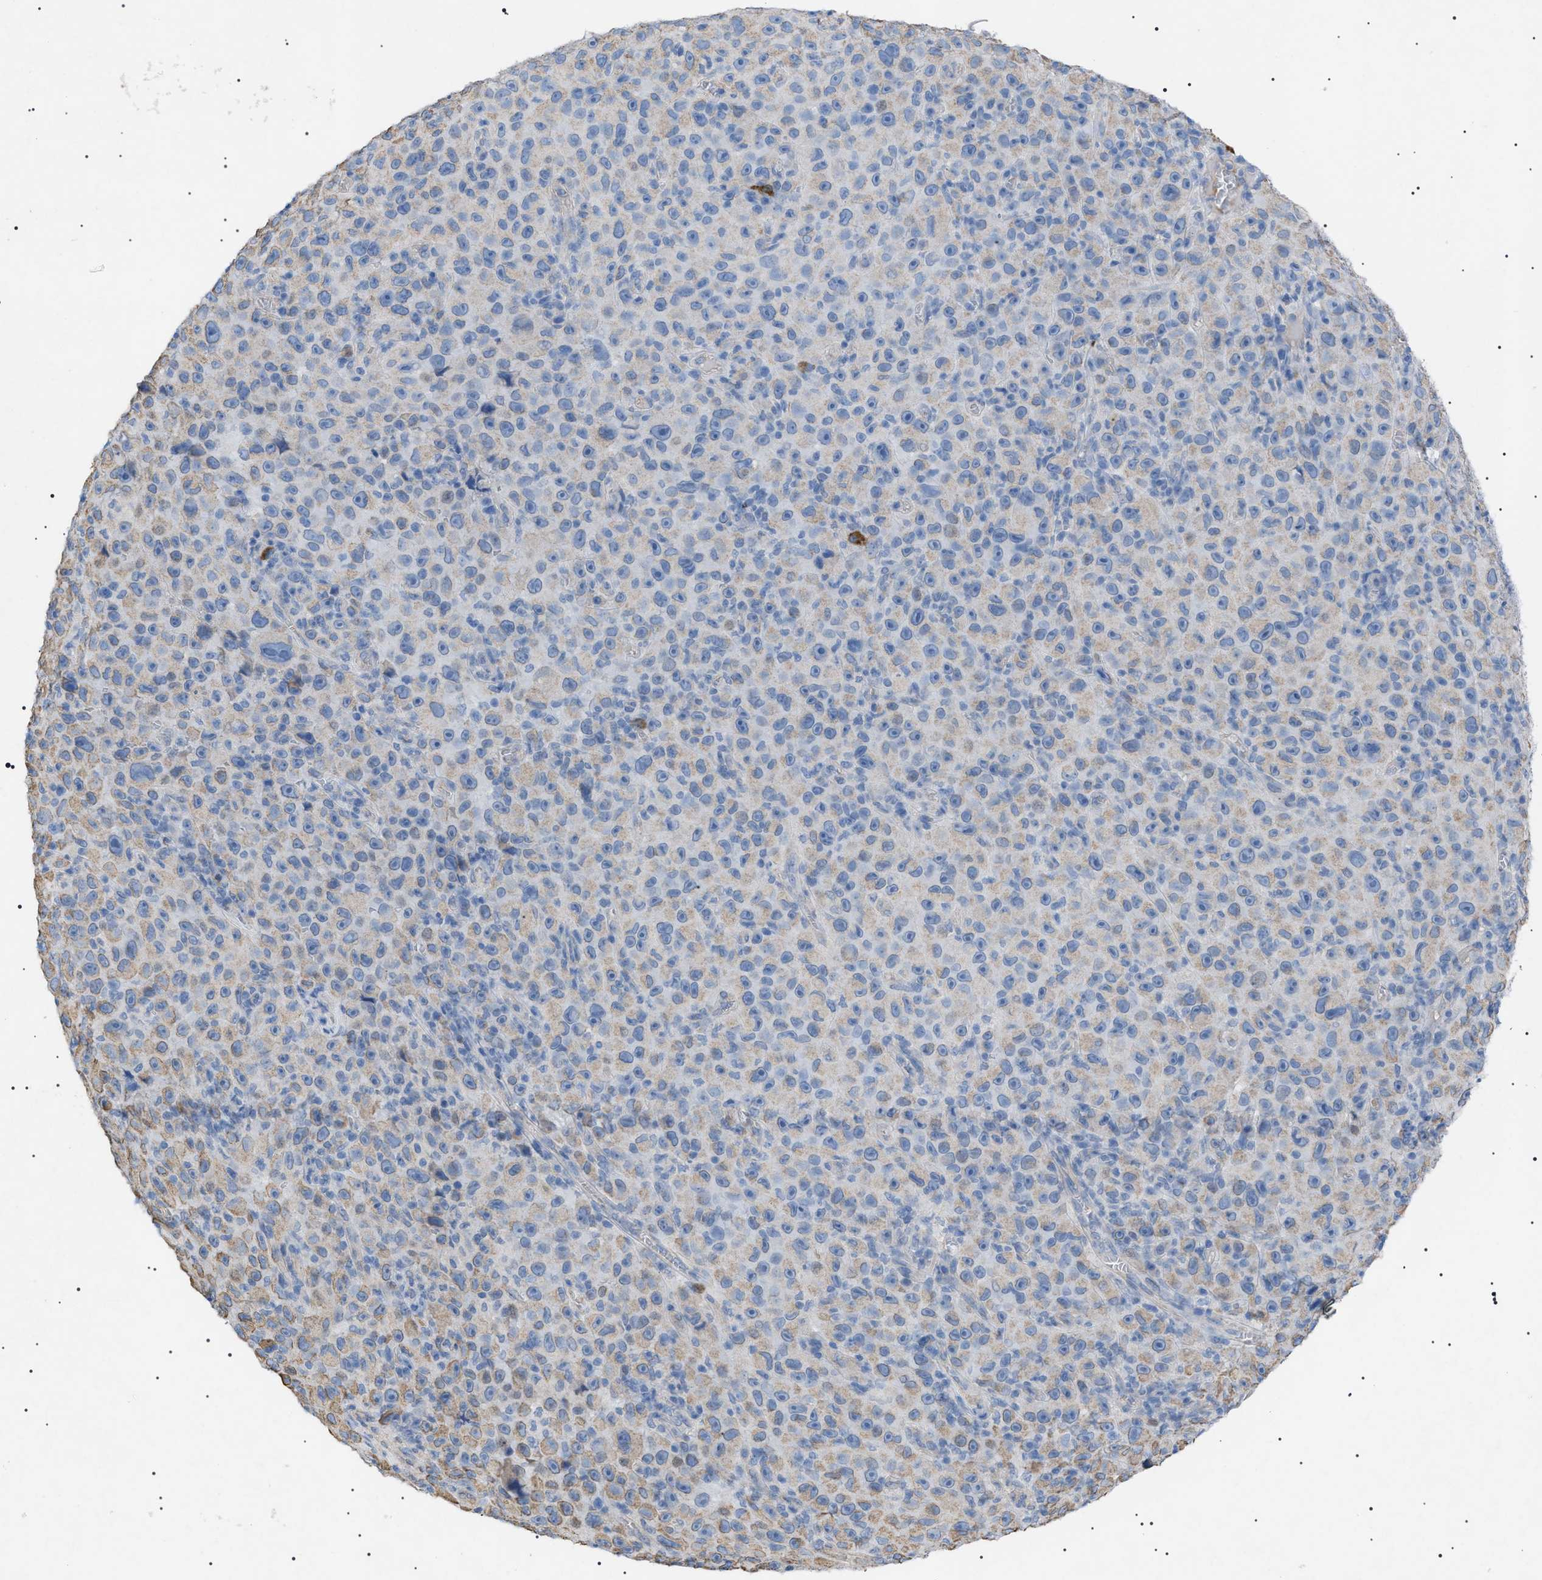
{"staining": {"intensity": "weak", "quantity": "25%-75%", "location": "cytoplasmic/membranous"}, "tissue": "melanoma", "cell_type": "Tumor cells", "image_type": "cancer", "snomed": [{"axis": "morphology", "description": "Malignant melanoma, NOS"}, {"axis": "topography", "description": "Skin"}], "caption": "There is low levels of weak cytoplasmic/membranous expression in tumor cells of malignant melanoma, as demonstrated by immunohistochemical staining (brown color).", "gene": "ADAMTS1", "patient": {"sex": "female", "age": 82}}